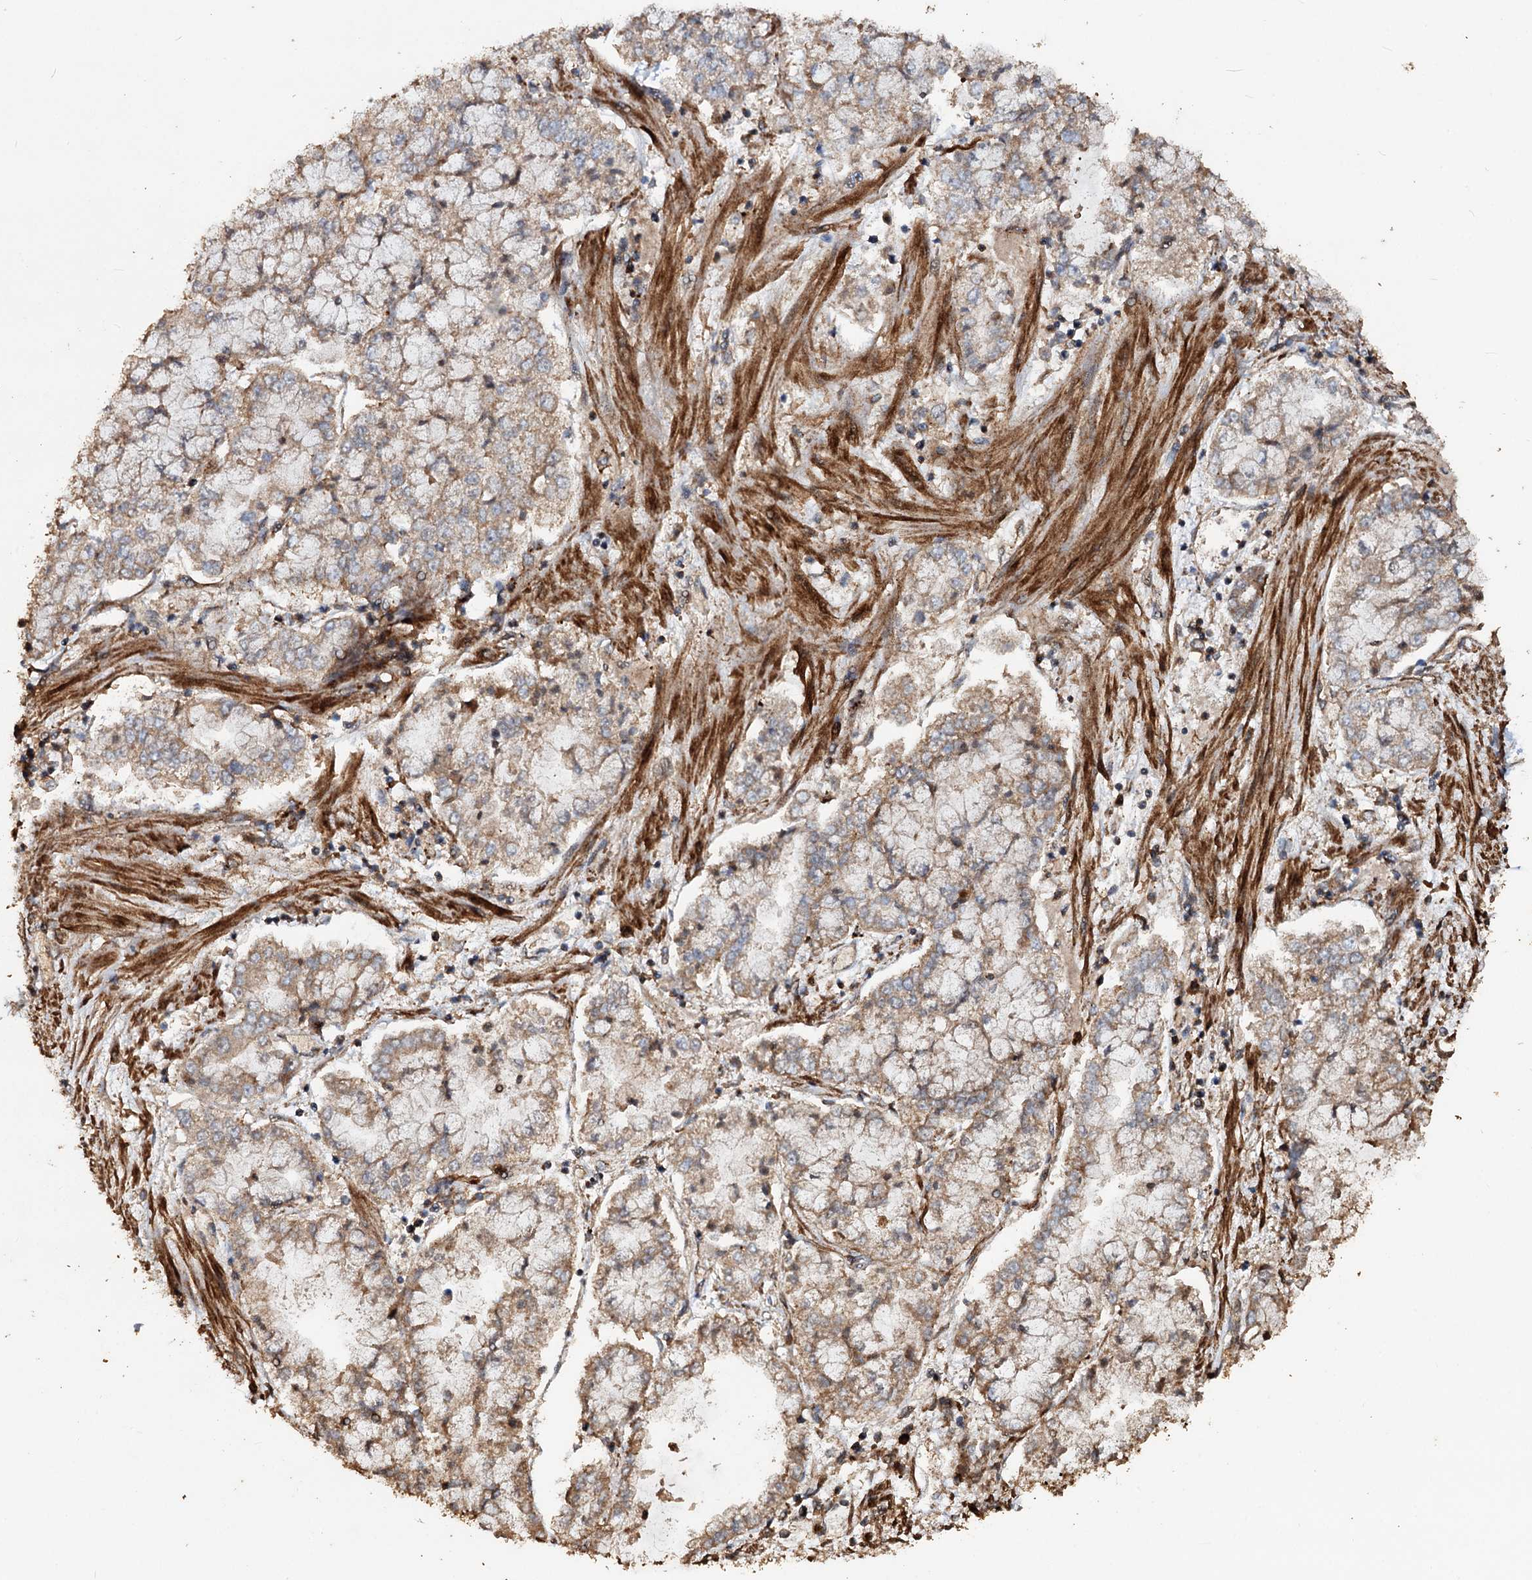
{"staining": {"intensity": "weak", "quantity": "25%-75%", "location": "cytoplasmic/membranous"}, "tissue": "stomach cancer", "cell_type": "Tumor cells", "image_type": "cancer", "snomed": [{"axis": "morphology", "description": "Adenocarcinoma, NOS"}, {"axis": "topography", "description": "Stomach"}], "caption": "Stomach cancer tissue displays weak cytoplasmic/membranous positivity in approximately 25%-75% of tumor cells", "gene": "NOTCH2NLA", "patient": {"sex": "male", "age": 76}}